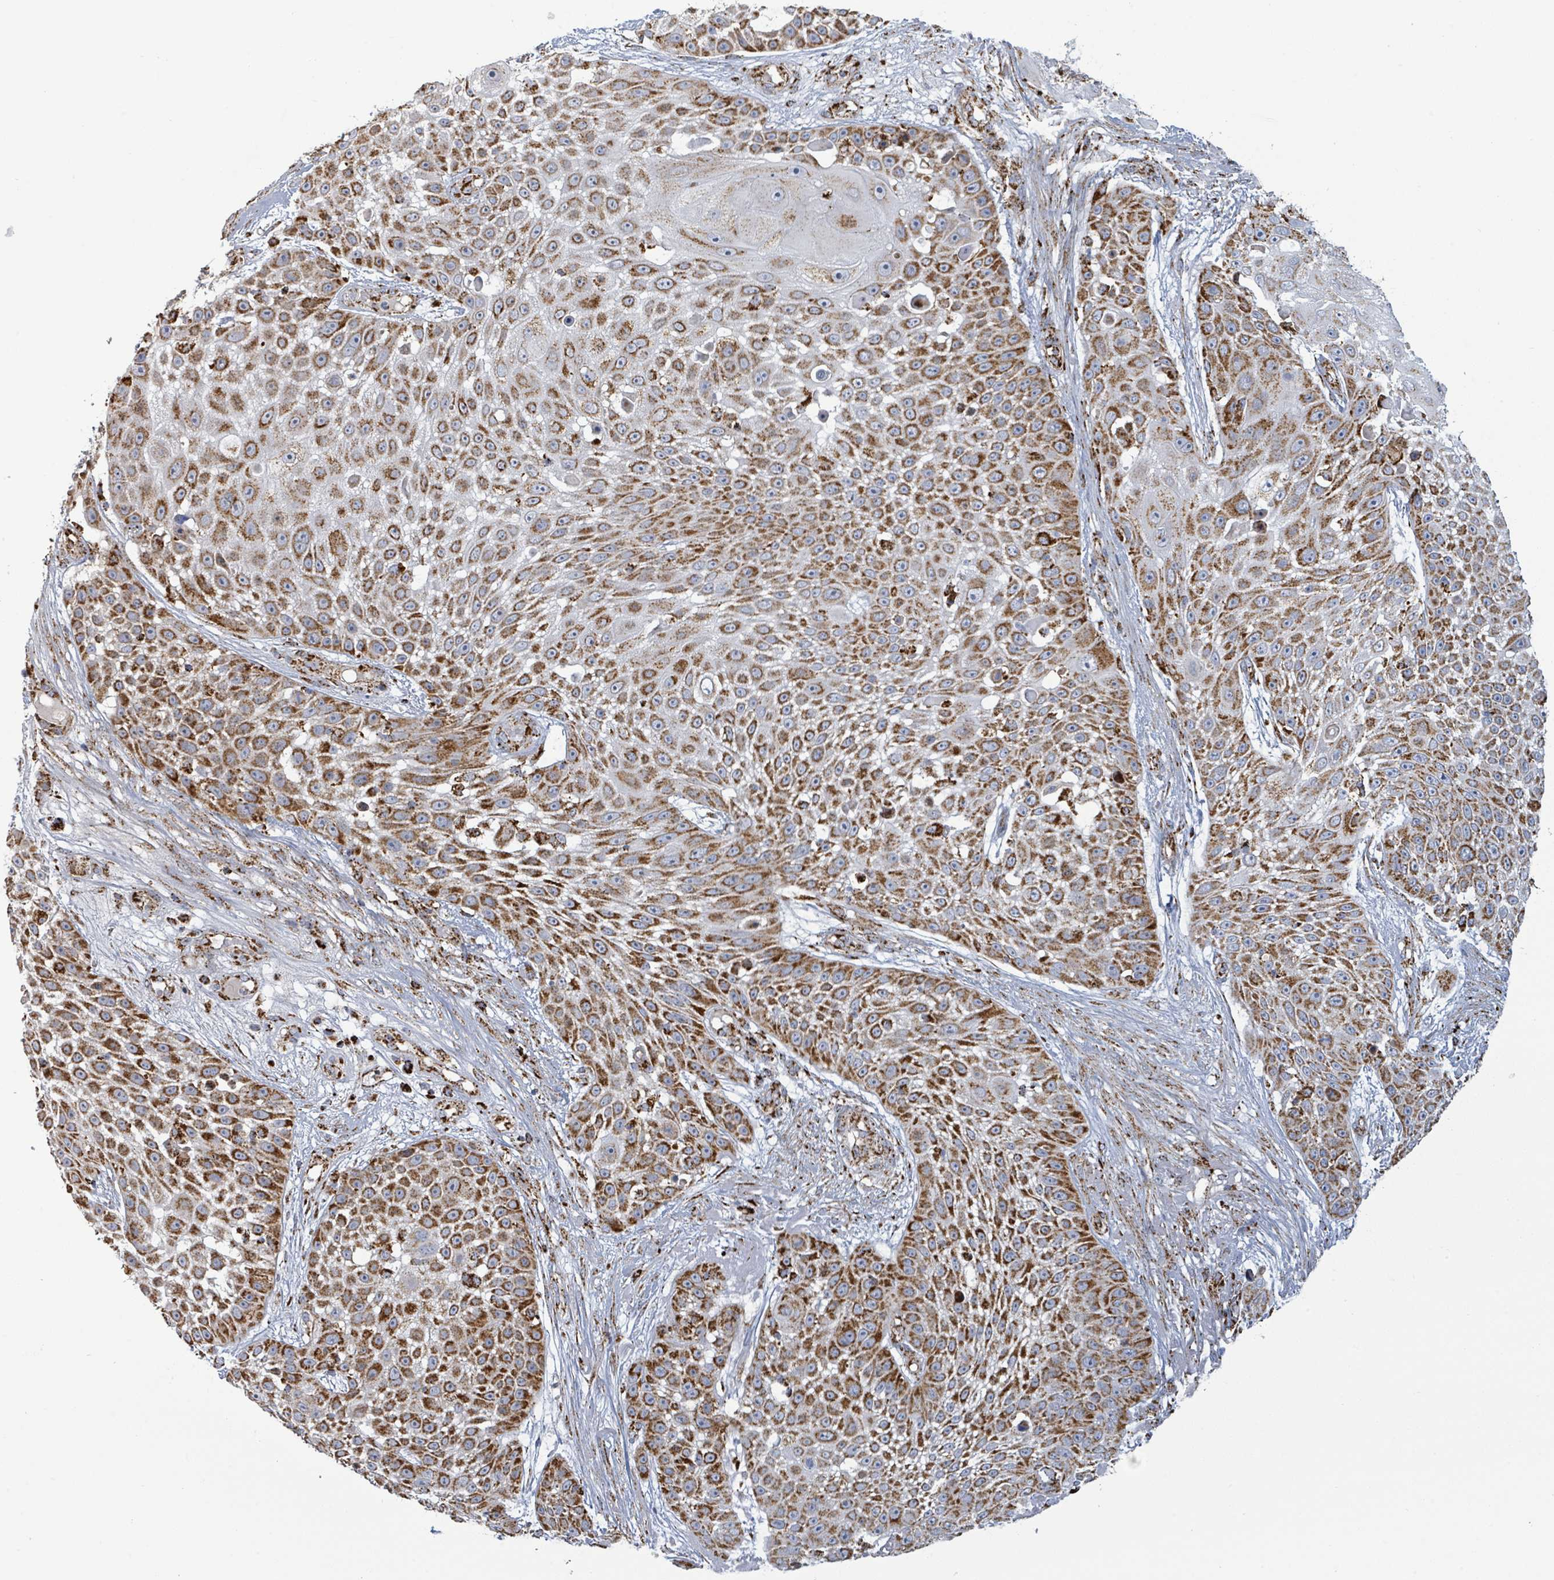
{"staining": {"intensity": "strong", "quantity": ">75%", "location": "cytoplasmic/membranous"}, "tissue": "skin cancer", "cell_type": "Tumor cells", "image_type": "cancer", "snomed": [{"axis": "morphology", "description": "Squamous cell carcinoma, NOS"}, {"axis": "topography", "description": "Skin"}], "caption": "Protein expression analysis of squamous cell carcinoma (skin) displays strong cytoplasmic/membranous positivity in approximately >75% of tumor cells. (Brightfield microscopy of DAB IHC at high magnification).", "gene": "SUCLG2", "patient": {"sex": "female", "age": 86}}